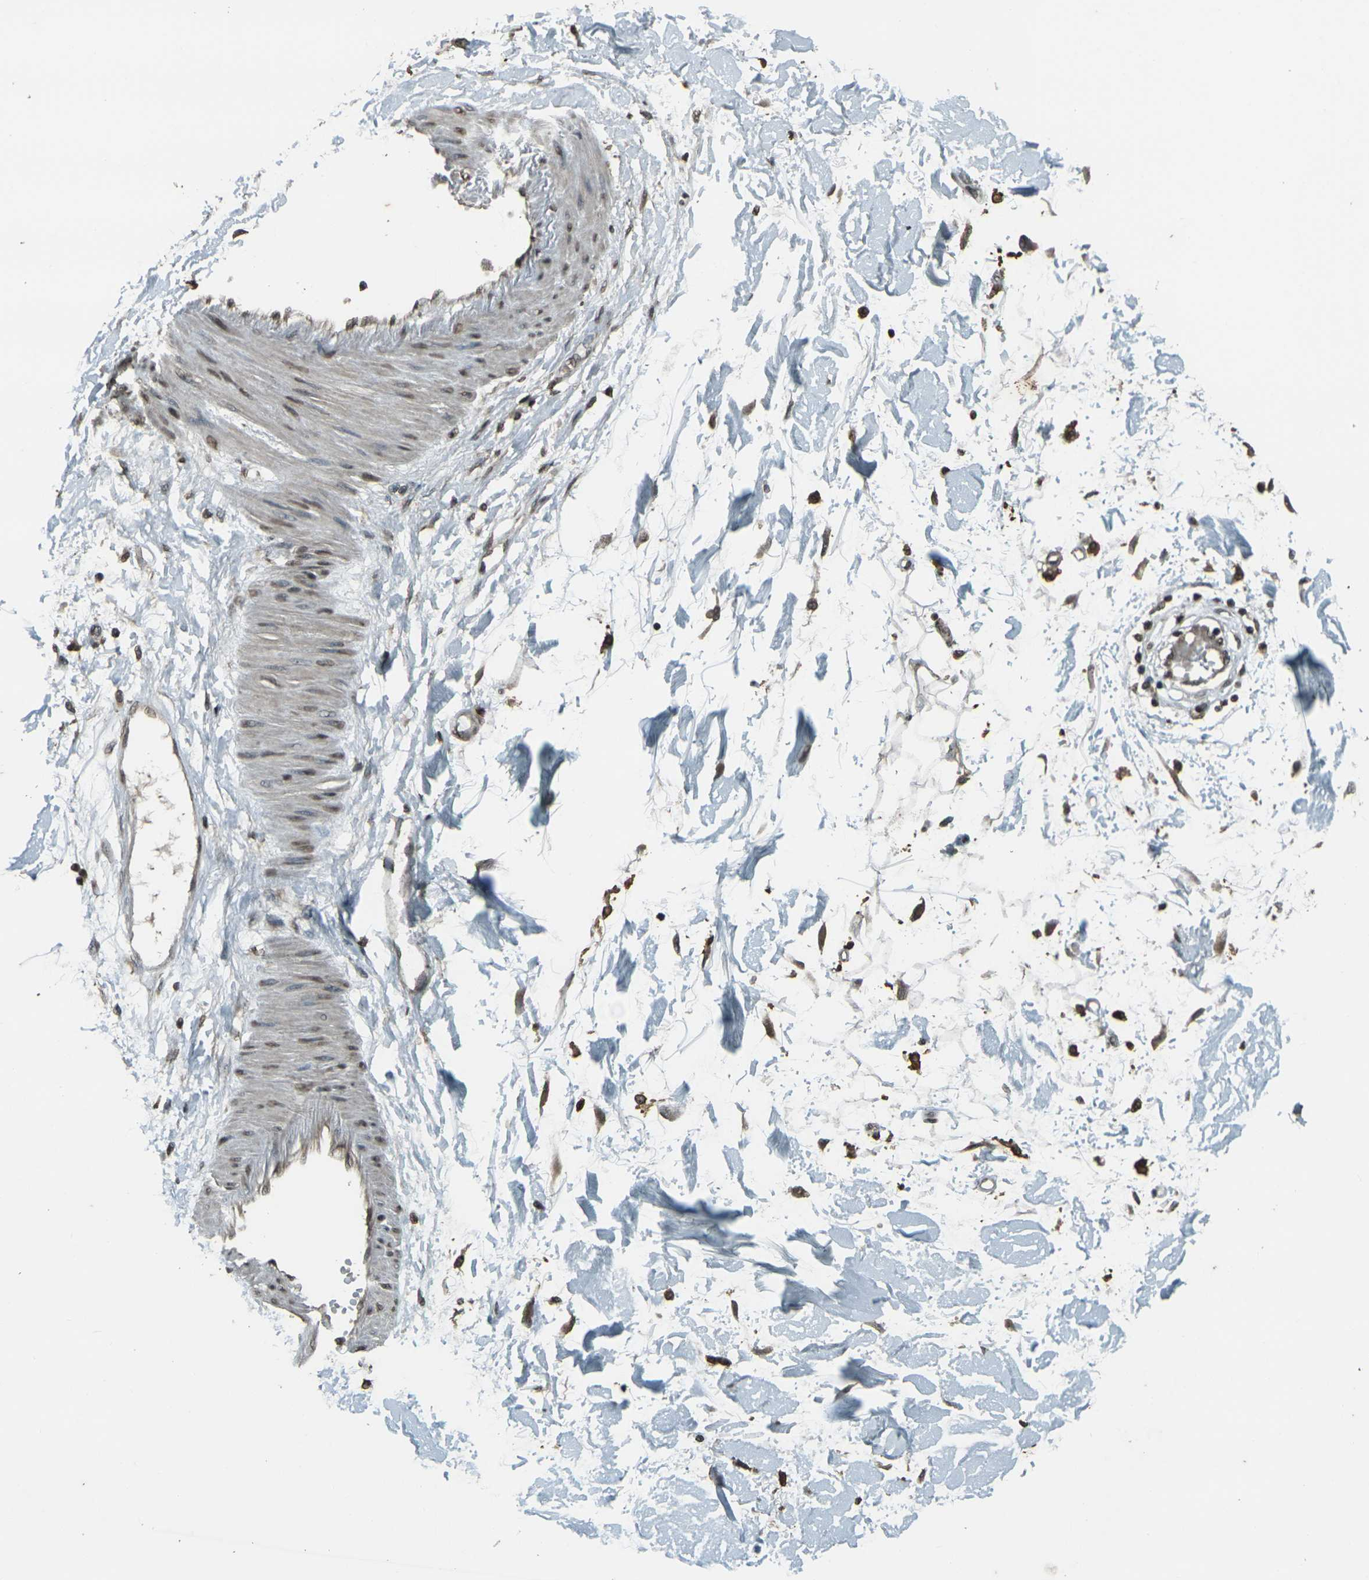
{"staining": {"intensity": "moderate", "quantity": ">75%", "location": "nuclear"}, "tissue": "adipose tissue", "cell_type": "Adipocytes", "image_type": "normal", "snomed": [{"axis": "morphology", "description": "Squamous cell carcinoma, NOS"}, {"axis": "topography", "description": "Skin"}], "caption": "Brown immunohistochemical staining in benign adipose tissue displays moderate nuclear expression in about >75% of adipocytes. (IHC, brightfield microscopy, high magnification).", "gene": "PRPF8", "patient": {"sex": "male", "age": 83}}